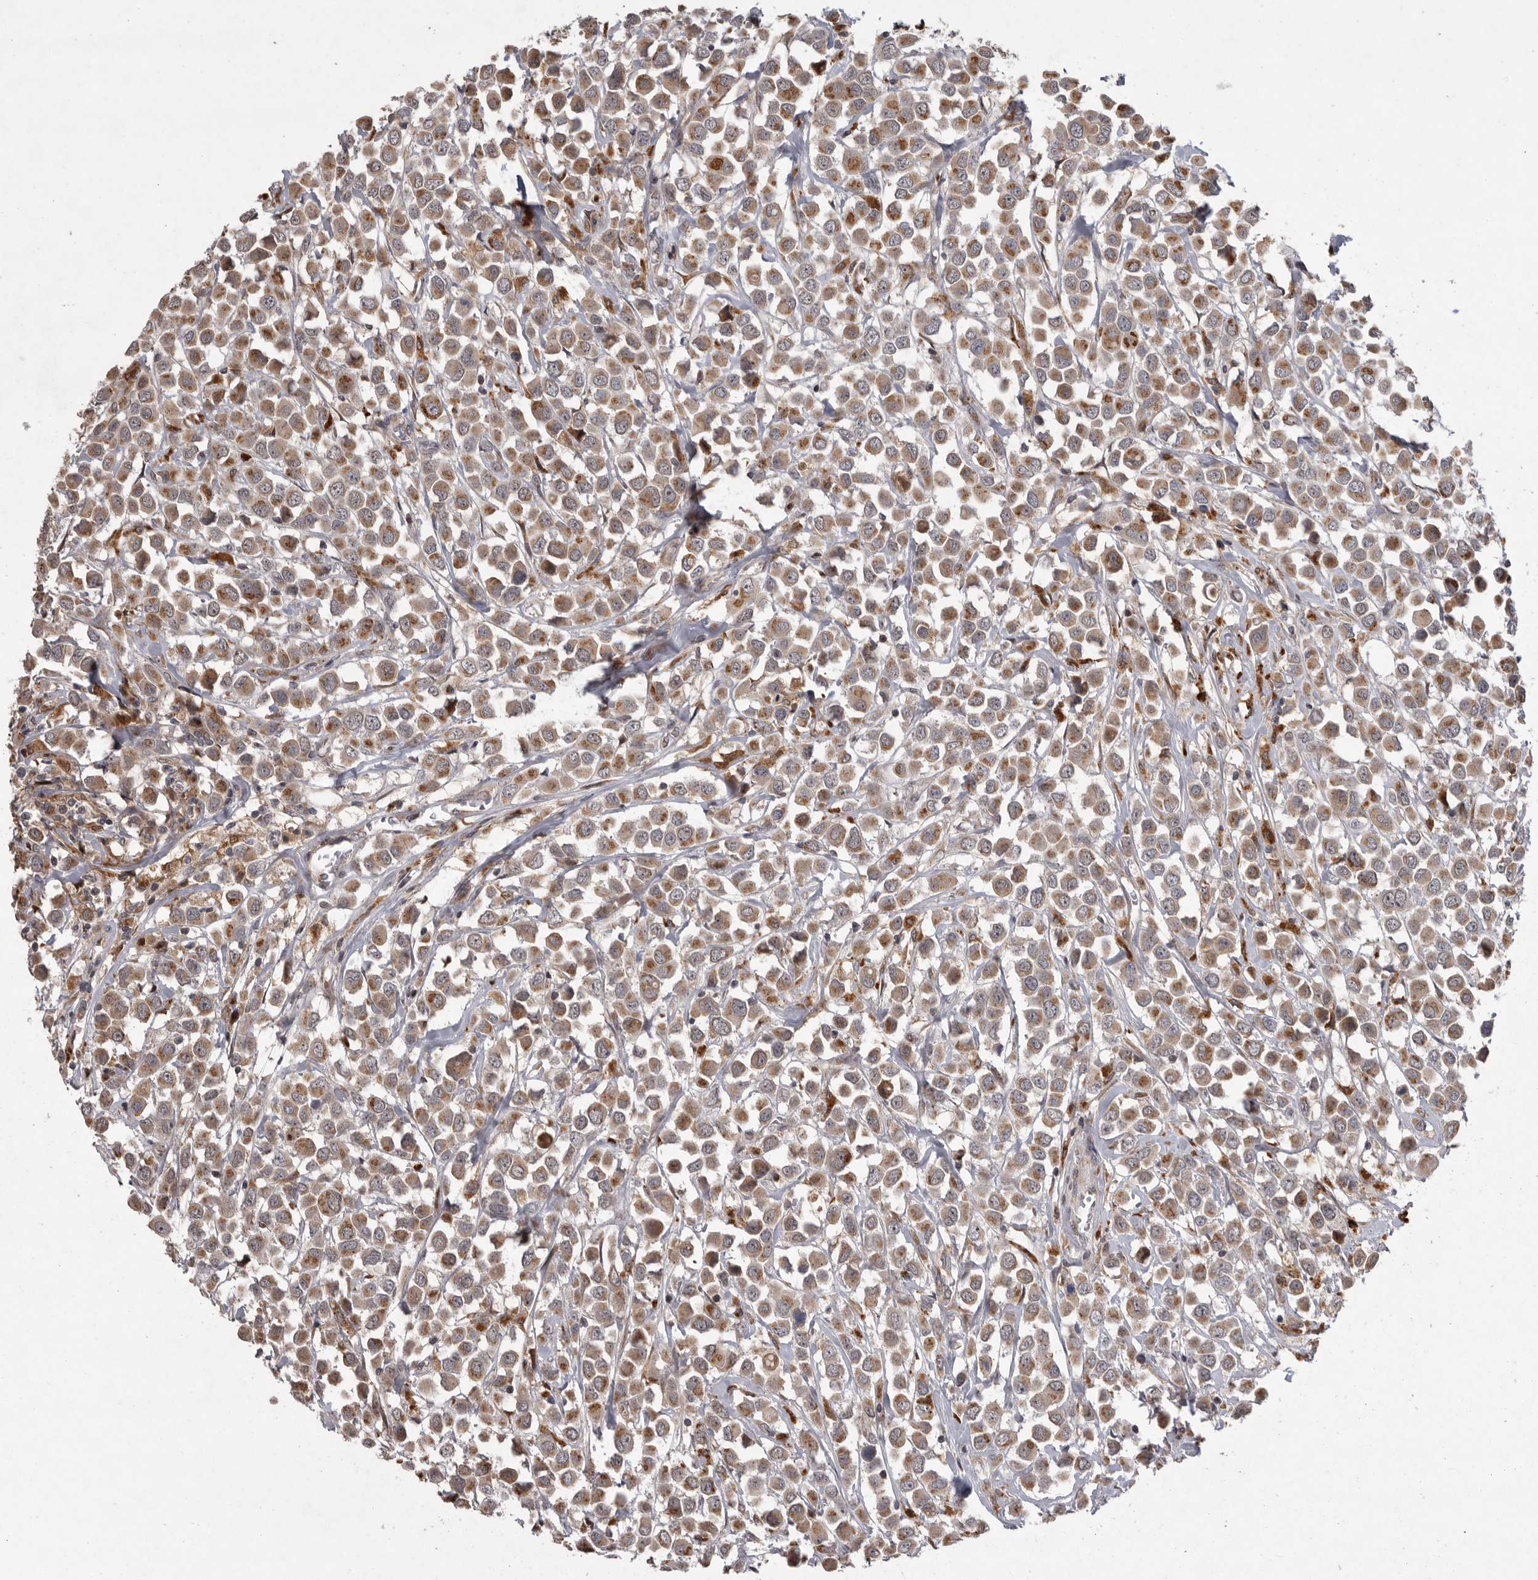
{"staining": {"intensity": "moderate", "quantity": ">75%", "location": "cytoplasmic/membranous"}, "tissue": "breast cancer", "cell_type": "Tumor cells", "image_type": "cancer", "snomed": [{"axis": "morphology", "description": "Duct carcinoma"}, {"axis": "topography", "description": "Breast"}], "caption": "IHC staining of breast cancer (intraductal carcinoma), which shows medium levels of moderate cytoplasmic/membranous staining in about >75% of tumor cells indicating moderate cytoplasmic/membranous protein staining. The staining was performed using DAB (brown) for protein detection and nuclei were counterstained in hematoxylin (blue).", "gene": "MAN2A1", "patient": {"sex": "female", "age": 61}}